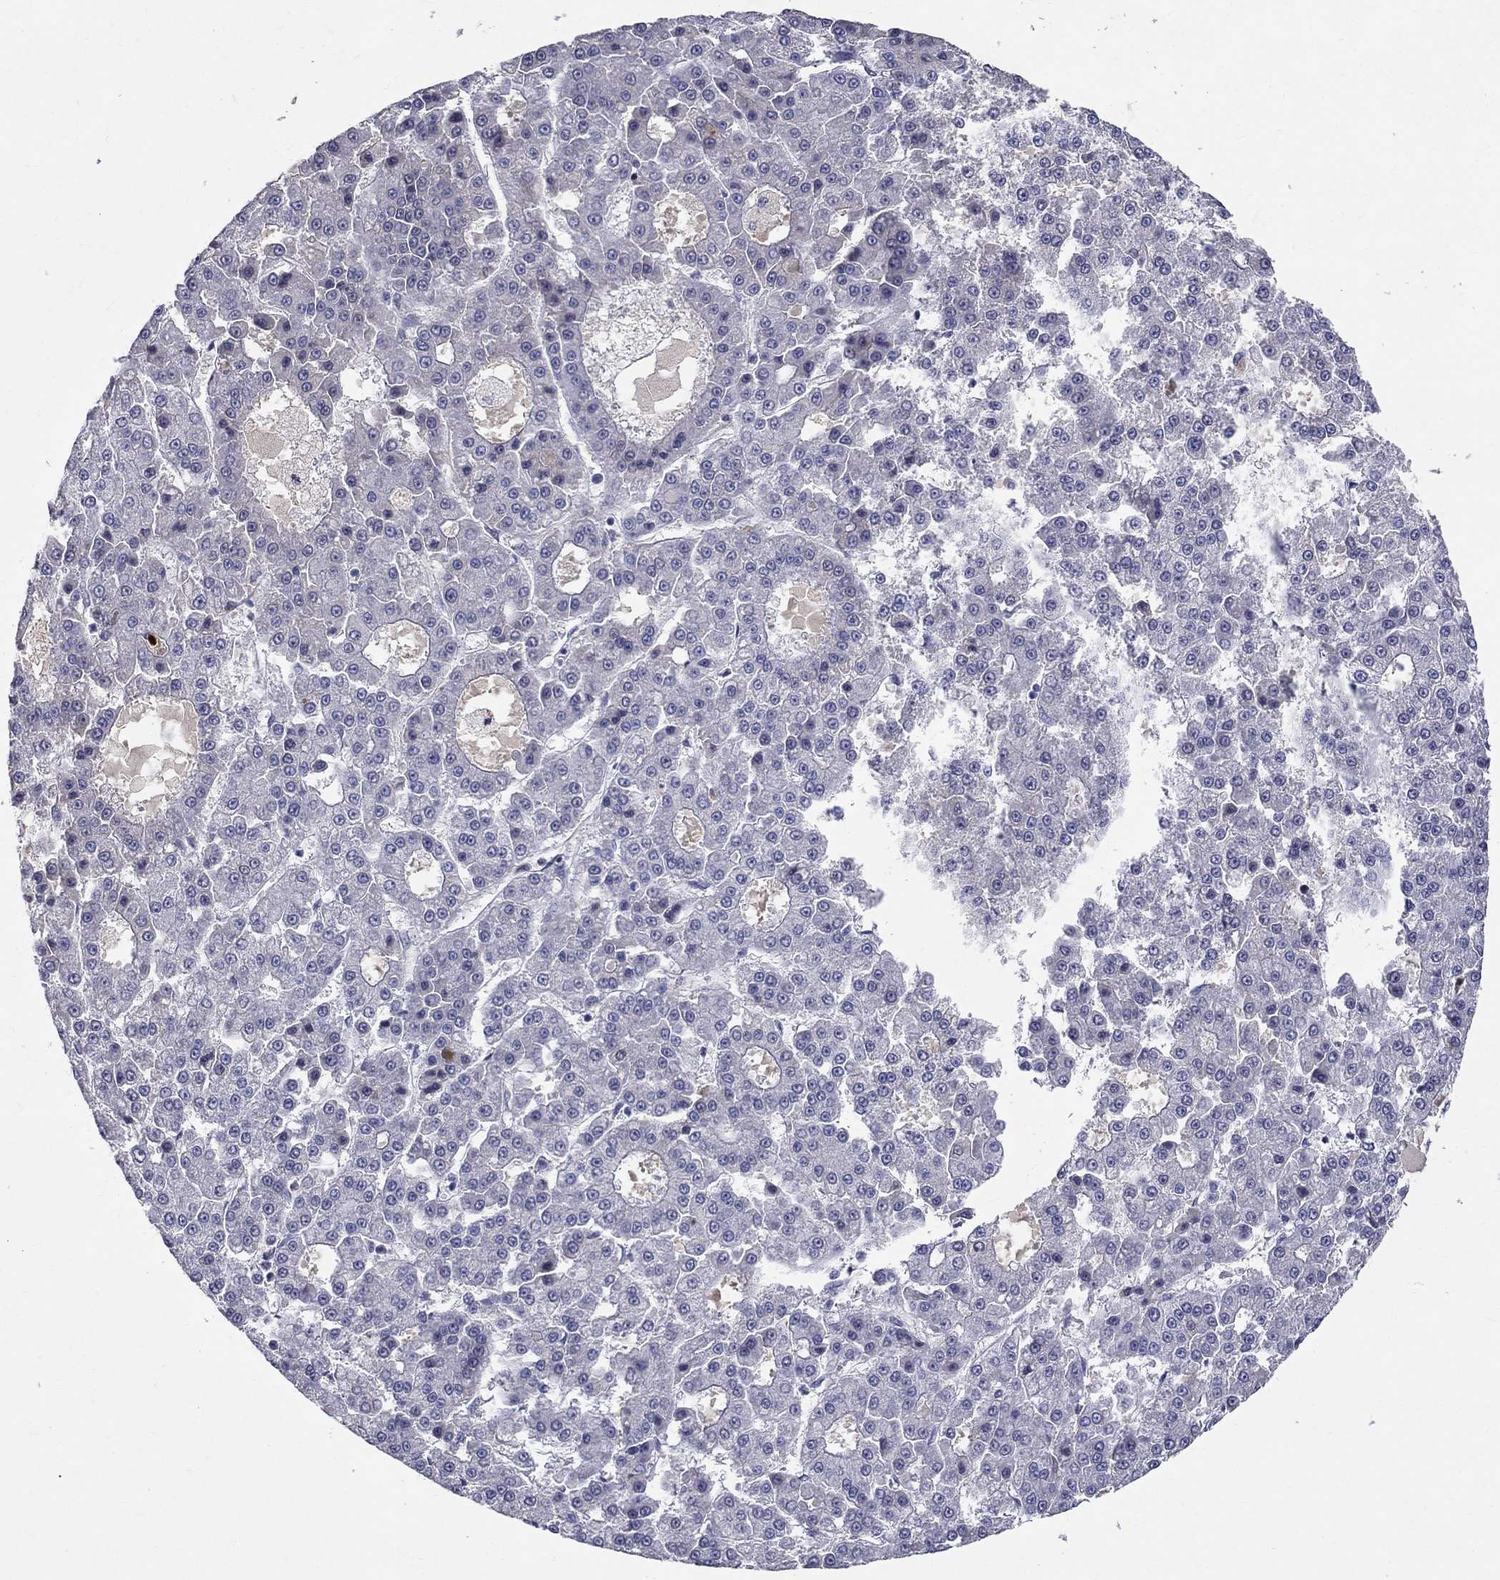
{"staining": {"intensity": "negative", "quantity": "none", "location": "none"}, "tissue": "liver cancer", "cell_type": "Tumor cells", "image_type": "cancer", "snomed": [{"axis": "morphology", "description": "Carcinoma, Hepatocellular, NOS"}, {"axis": "topography", "description": "Liver"}], "caption": "Tumor cells are negative for protein expression in human liver hepatocellular carcinoma.", "gene": "SLC4A10", "patient": {"sex": "male", "age": 70}}